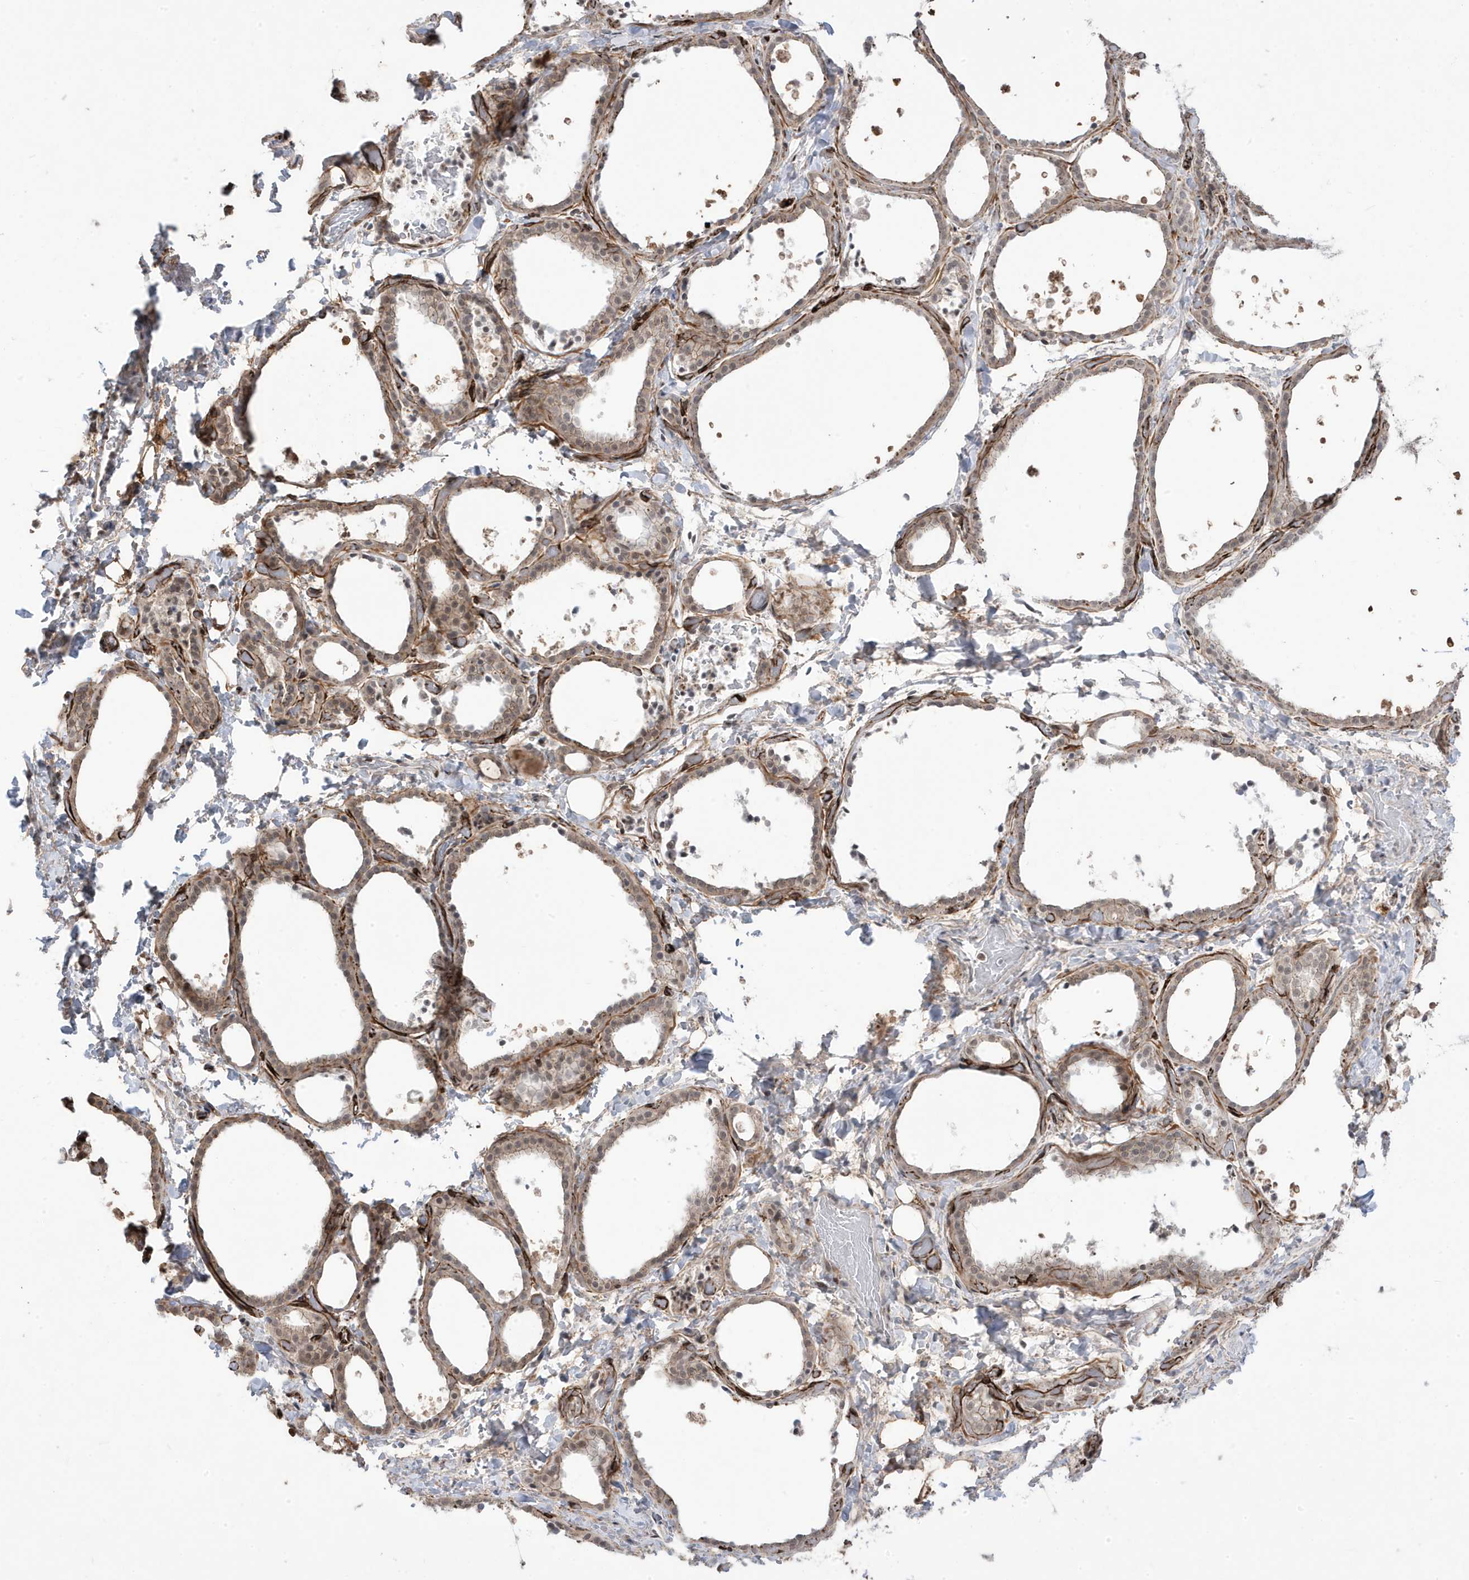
{"staining": {"intensity": "weak", "quantity": ">75%", "location": "cytoplasmic/membranous,nuclear"}, "tissue": "thyroid gland", "cell_type": "Glandular cells", "image_type": "normal", "snomed": [{"axis": "morphology", "description": "Normal tissue, NOS"}, {"axis": "topography", "description": "Thyroid gland"}], "caption": "Benign thyroid gland was stained to show a protein in brown. There is low levels of weak cytoplasmic/membranous,nuclear positivity in approximately >75% of glandular cells. (DAB IHC, brown staining for protein, blue staining for nuclei).", "gene": "ADAMTSL3", "patient": {"sex": "female", "age": 44}}